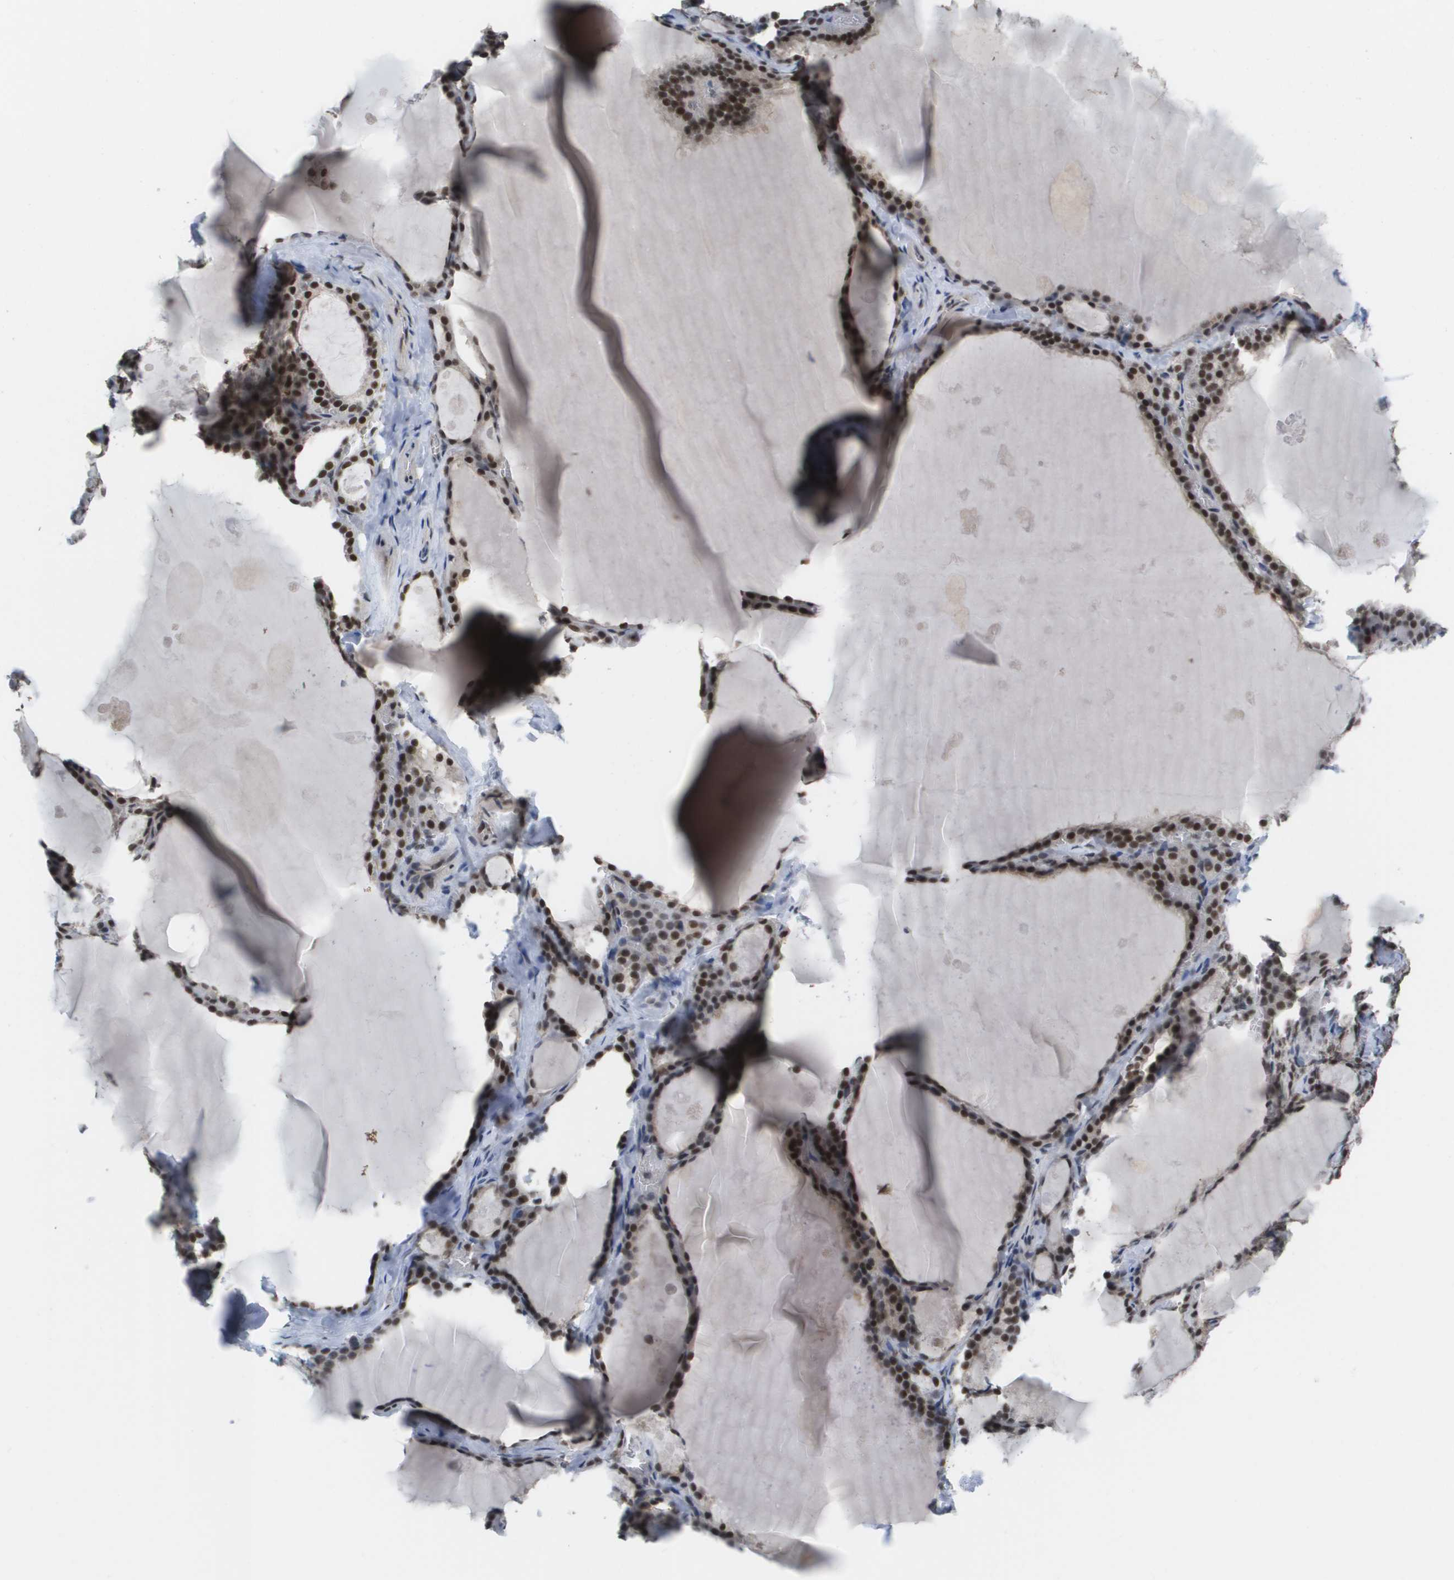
{"staining": {"intensity": "strong", "quantity": "25%-75%", "location": "nuclear"}, "tissue": "thyroid gland", "cell_type": "Glandular cells", "image_type": "normal", "snomed": [{"axis": "morphology", "description": "Normal tissue, NOS"}, {"axis": "topography", "description": "Thyroid gland"}], "caption": "Glandular cells reveal strong nuclear staining in about 25%-75% of cells in normal thyroid gland. The protein is stained brown, and the nuclei are stained in blue (DAB IHC with brightfield microscopy, high magnification).", "gene": "ISY1", "patient": {"sex": "male", "age": 56}}